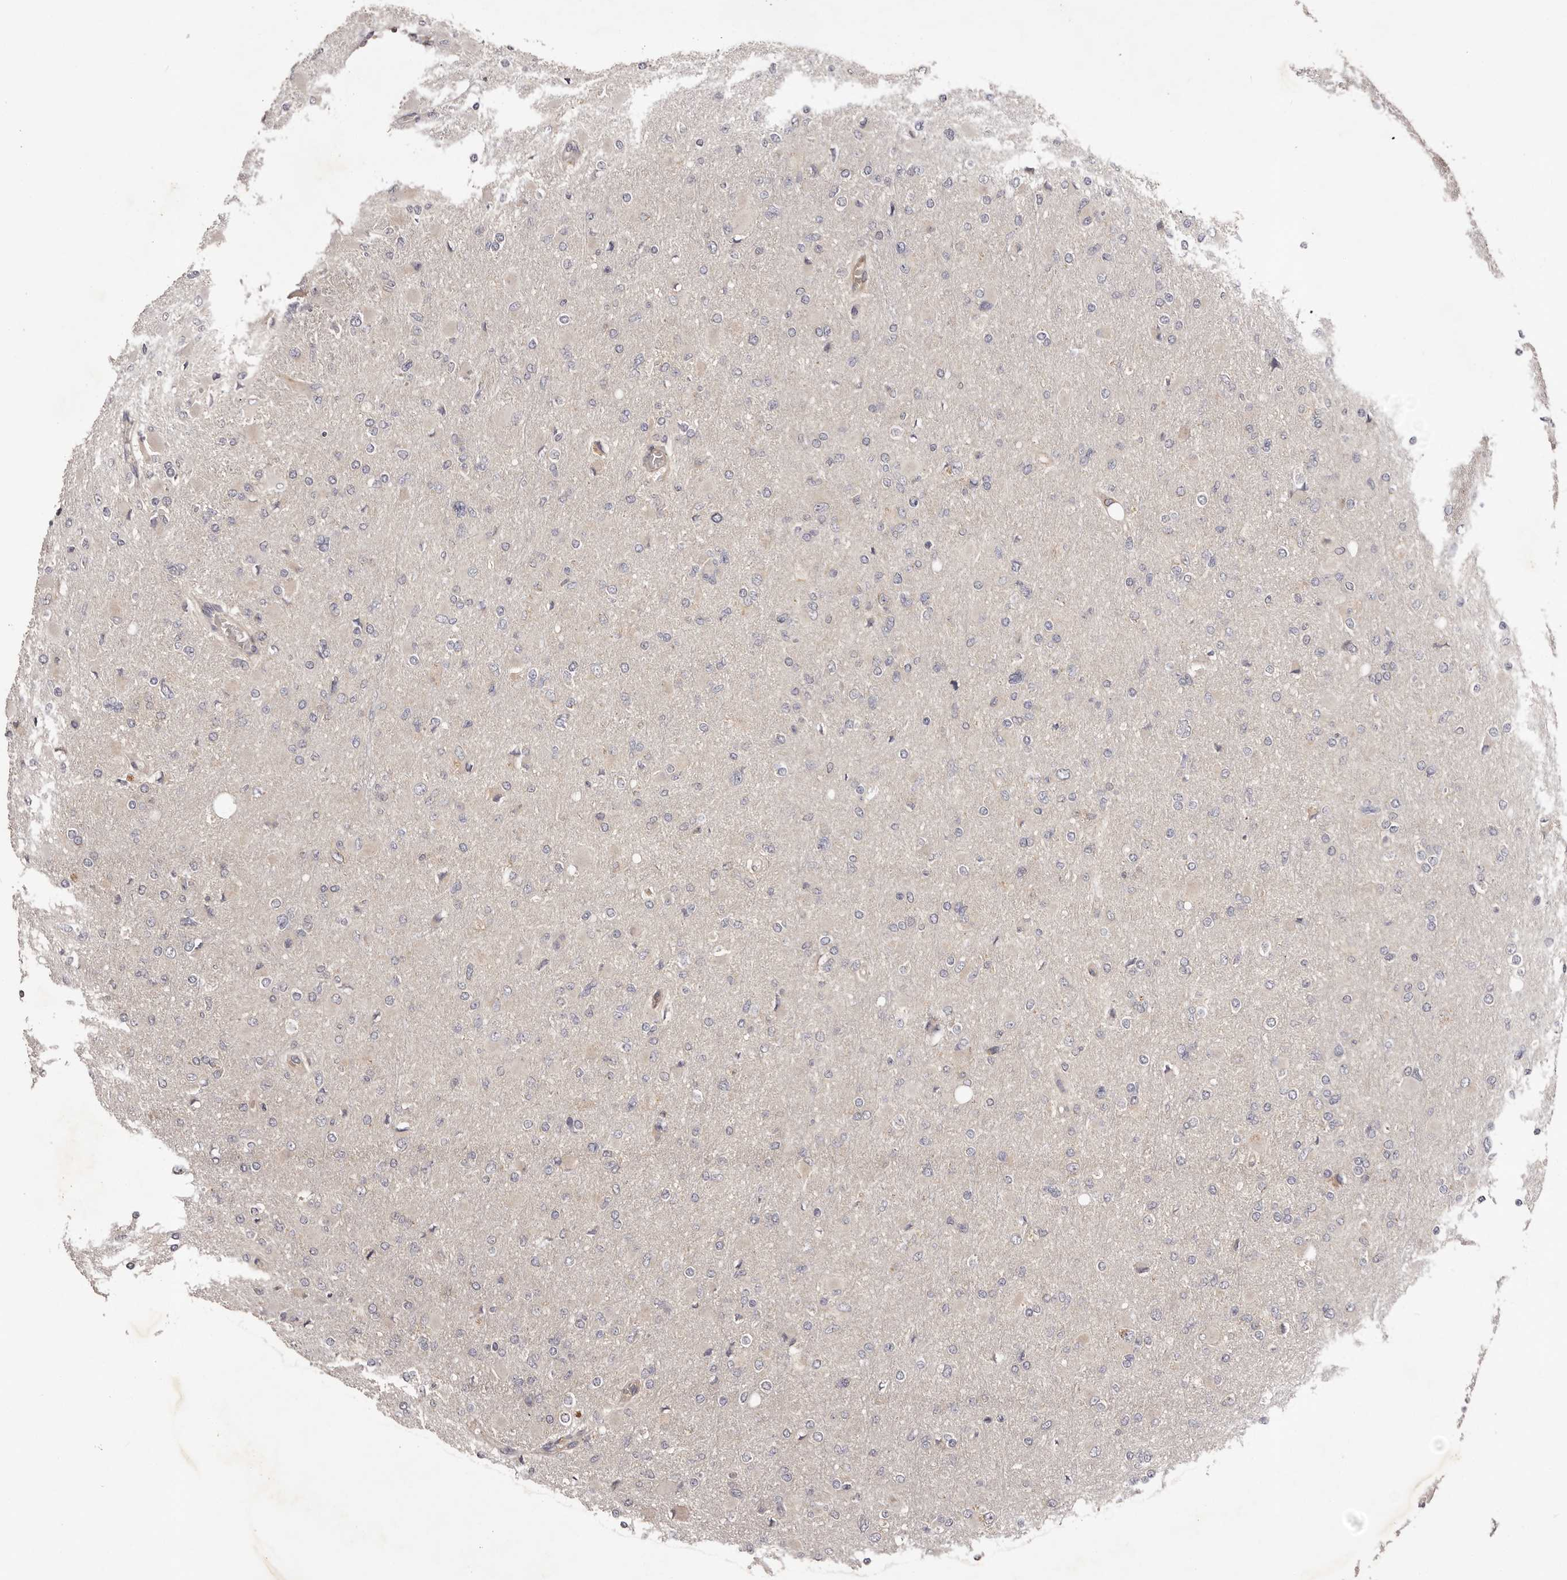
{"staining": {"intensity": "negative", "quantity": "none", "location": "none"}, "tissue": "glioma", "cell_type": "Tumor cells", "image_type": "cancer", "snomed": [{"axis": "morphology", "description": "Glioma, malignant, High grade"}, {"axis": "topography", "description": "Cerebral cortex"}], "caption": "Tumor cells show no significant protein staining in glioma. (Stains: DAB (3,3'-diaminobenzidine) IHC with hematoxylin counter stain, Microscopy: brightfield microscopy at high magnification).", "gene": "LTV1", "patient": {"sex": "female", "age": 36}}